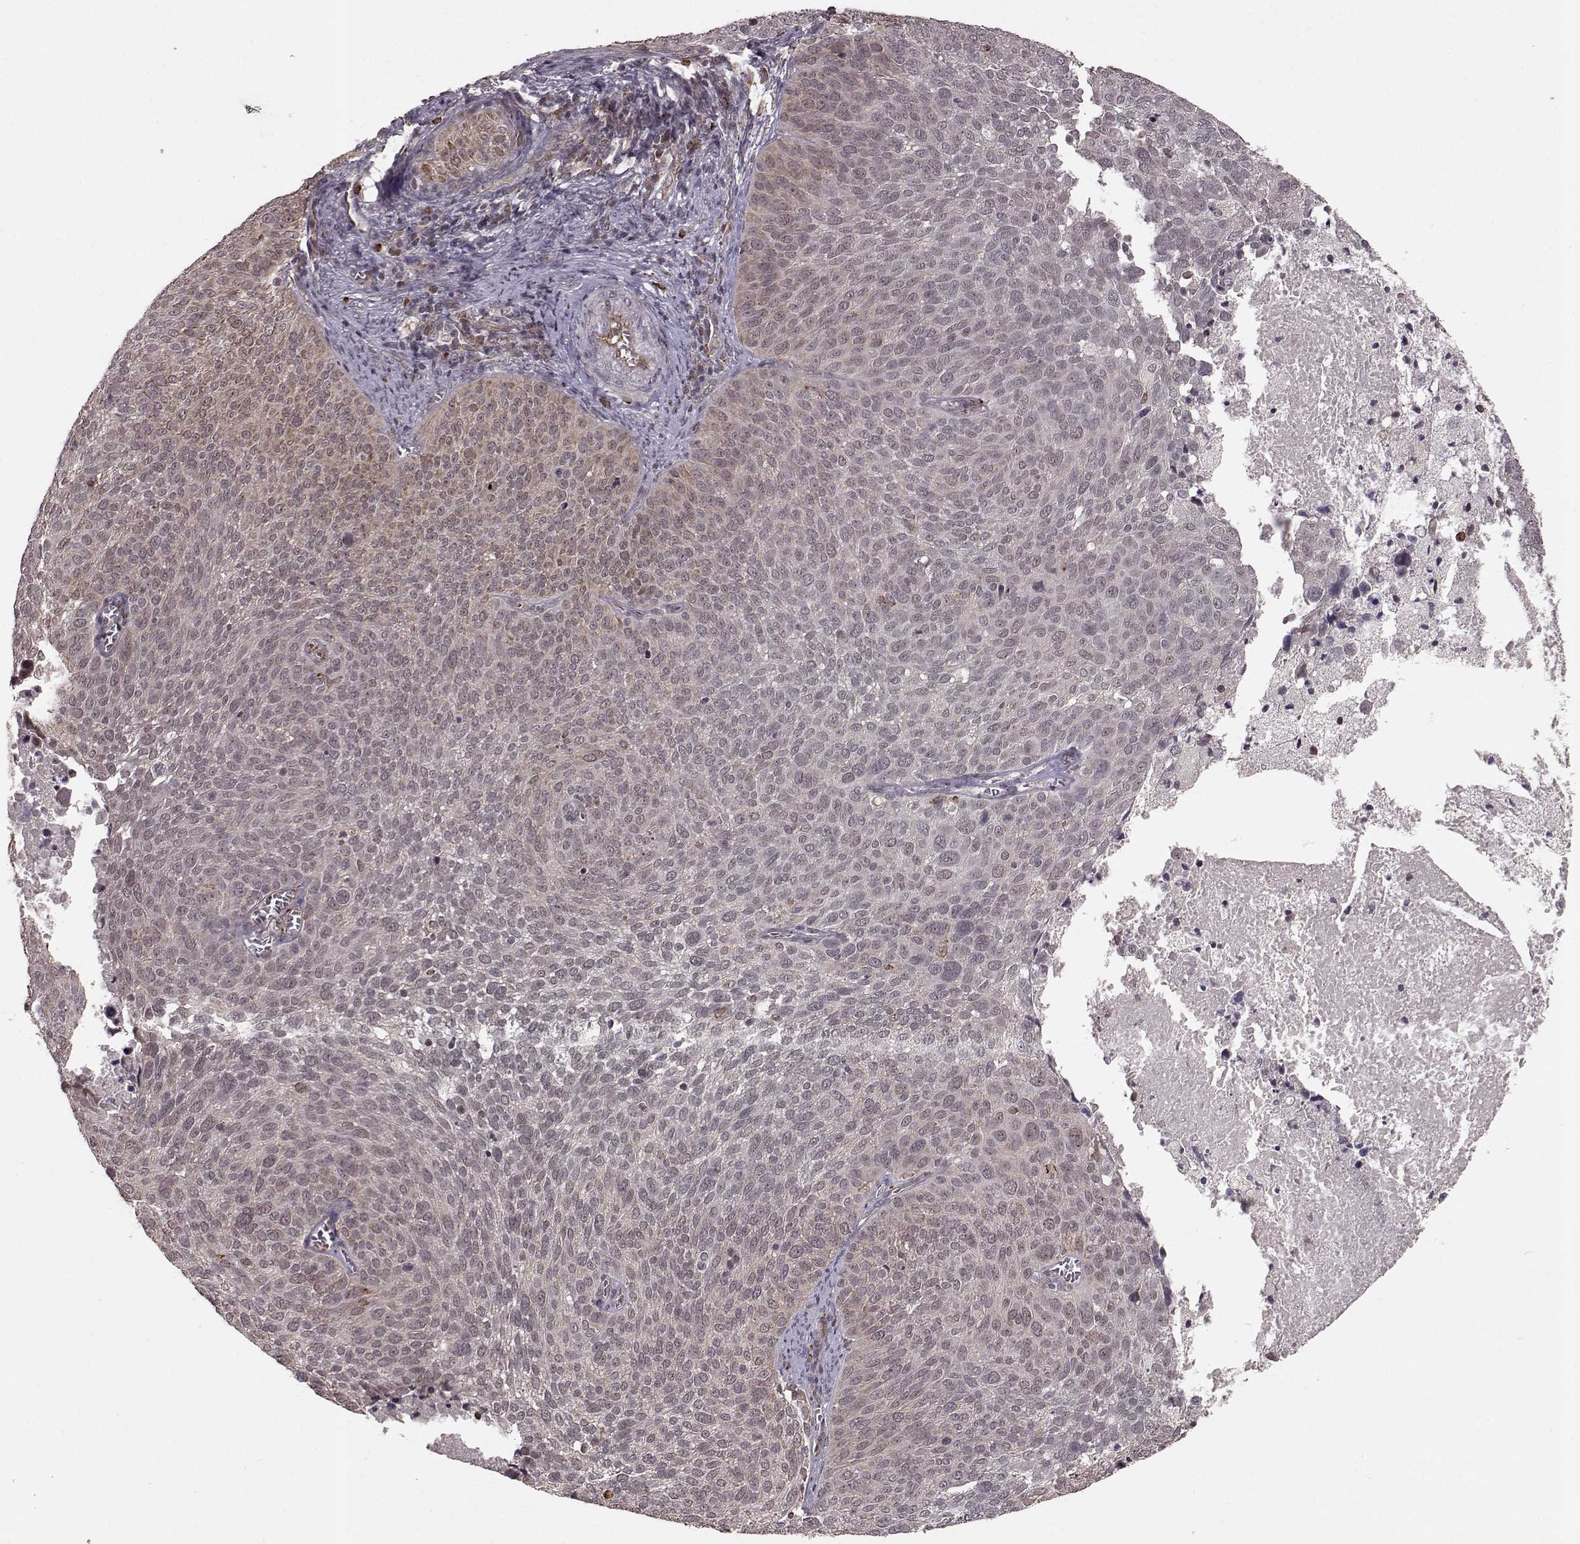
{"staining": {"intensity": "weak", "quantity": ">75%", "location": "cytoplasmic/membranous"}, "tissue": "cervical cancer", "cell_type": "Tumor cells", "image_type": "cancer", "snomed": [{"axis": "morphology", "description": "Squamous cell carcinoma, NOS"}, {"axis": "topography", "description": "Cervix"}], "caption": "Cervical squamous cell carcinoma stained with a protein marker reveals weak staining in tumor cells.", "gene": "ELOVL5", "patient": {"sex": "female", "age": 39}}